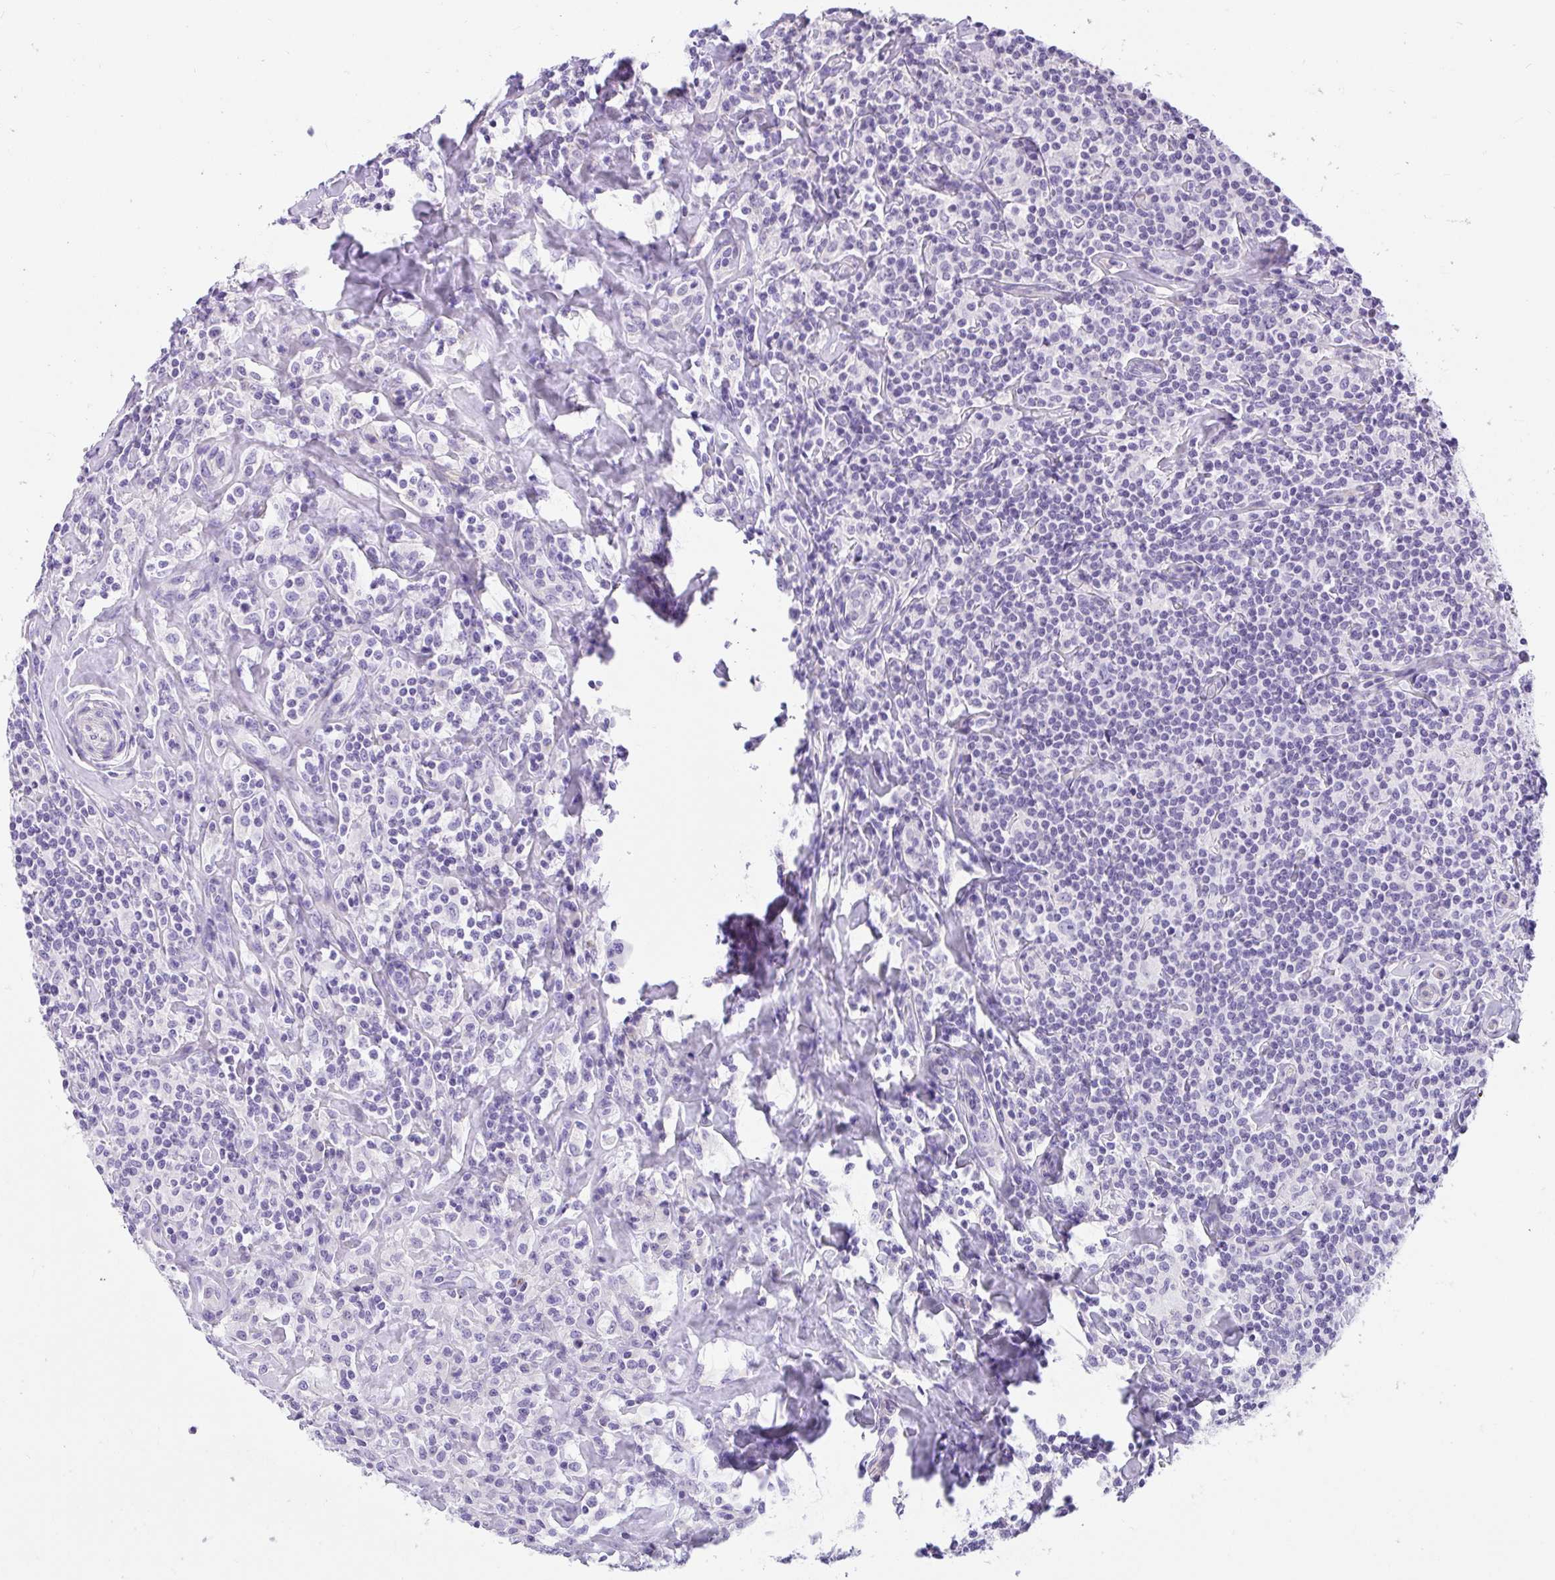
{"staining": {"intensity": "negative", "quantity": "none", "location": "none"}, "tissue": "lymphoma", "cell_type": "Tumor cells", "image_type": "cancer", "snomed": [{"axis": "morphology", "description": "Hodgkin's disease, NOS"}, {"axis": "morphology", "description": "Hodgkin's lymphoma, nodular sclerosis"}, {"axis": "topography", "description": "Lymph node"}], "caption": "Lymphoma was stained to show a protein in brown. There is no significant positivity in tumor cells.", "gene": "PLPPR3", "patient": {"sex": "female", "age": 10}}